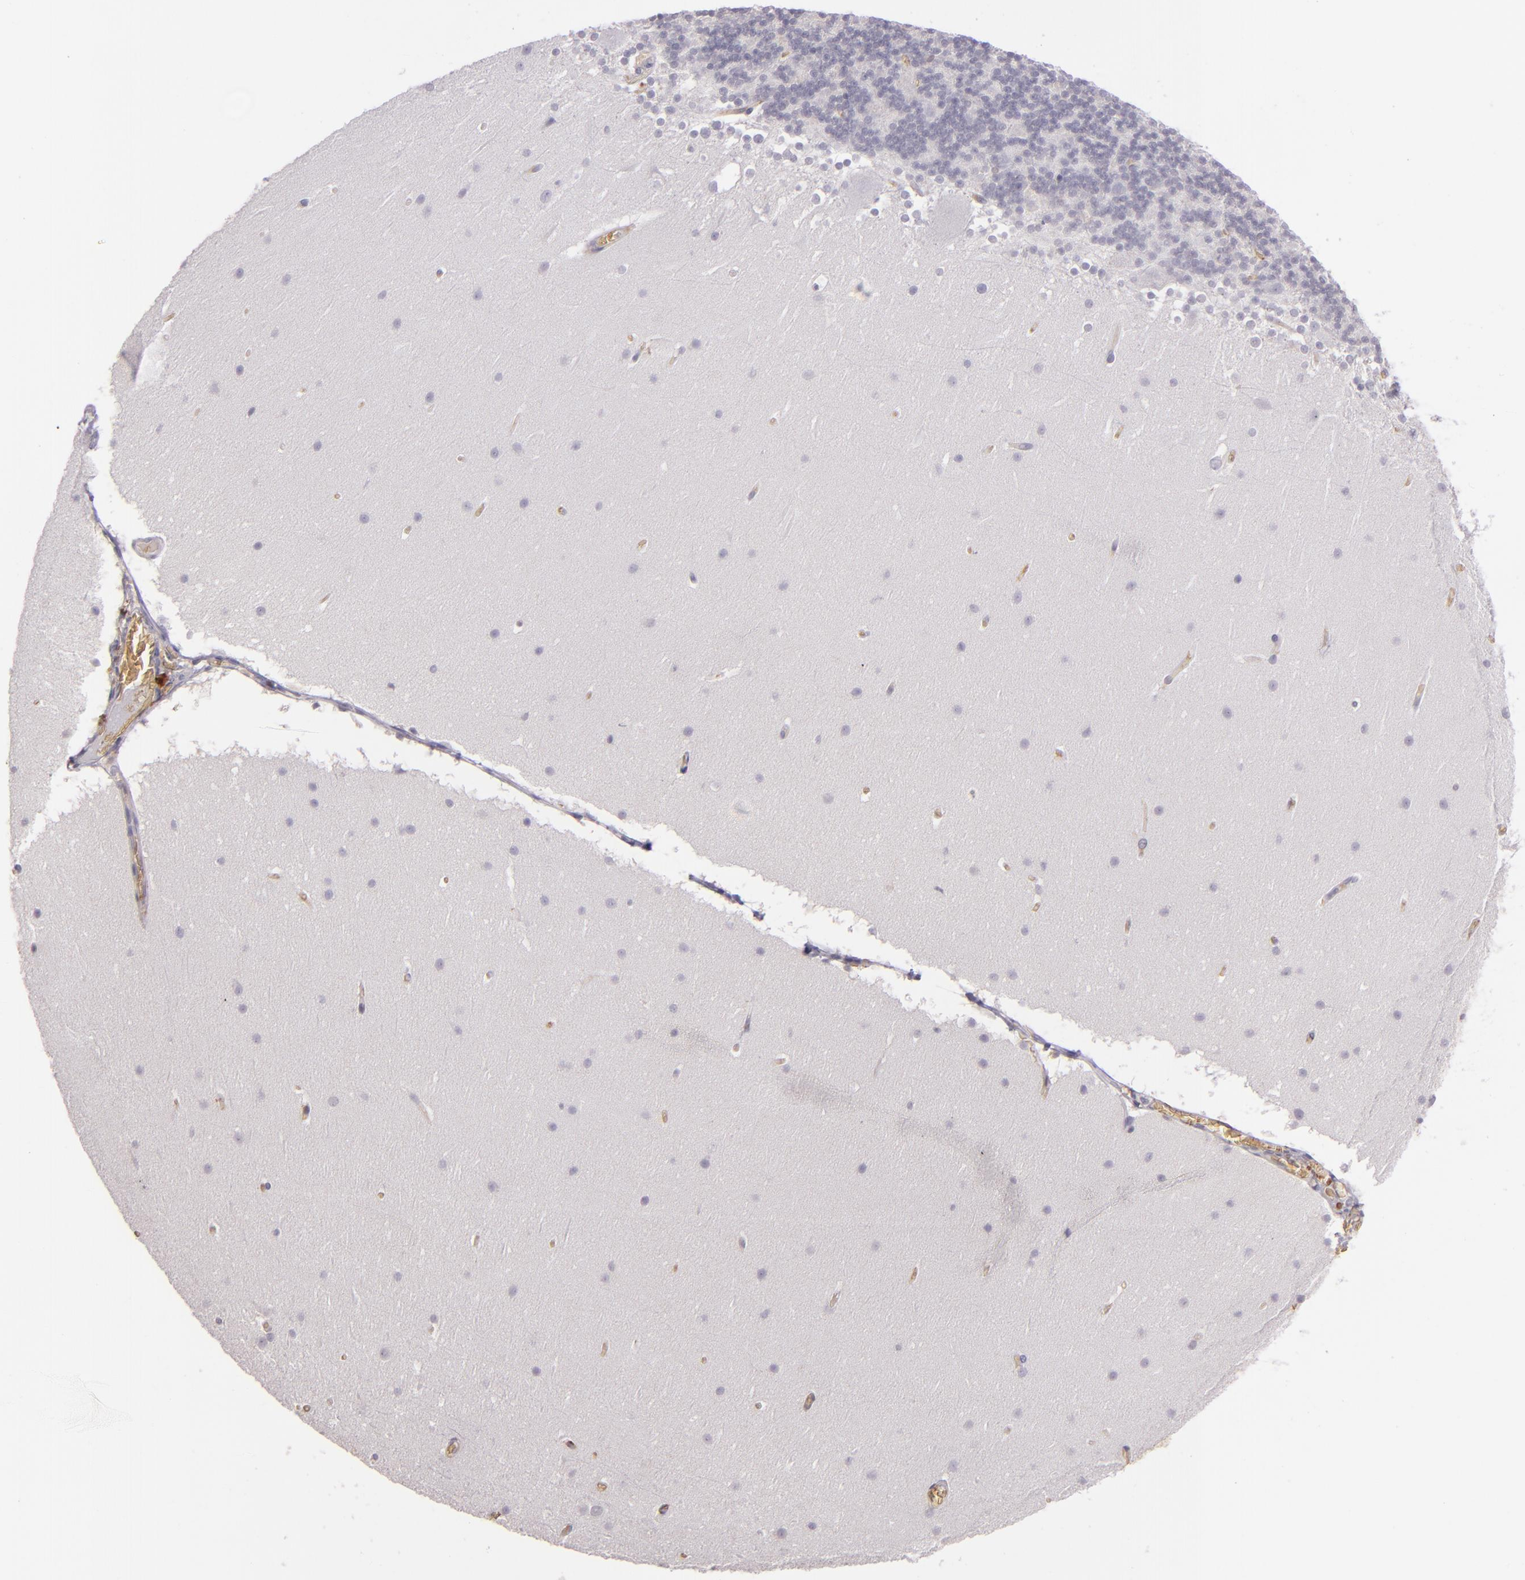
{"staining": {"intensity": "negative", "quantity": "none", "location": "none"}, "tissue": "cerebellum", "cell_type": "Cells in granular layer", "image_type": "normal", "snomed": [{"axis": "morphology", "description": "Normal tissue, NOS"}, {"axis": "topography", "description": "Cerebellum"}], "caption": "Cerebellum was stained to show a protein in brown. There is no significant positivity in cells in granular layer. The staining was performed using DAB to visualize the protein expression in brown, while the nuclei were stained in blue with hematoxylin (Magnification: 20x).", "gene": "ACE", "patient": {"sex": "female", "age": 19}}